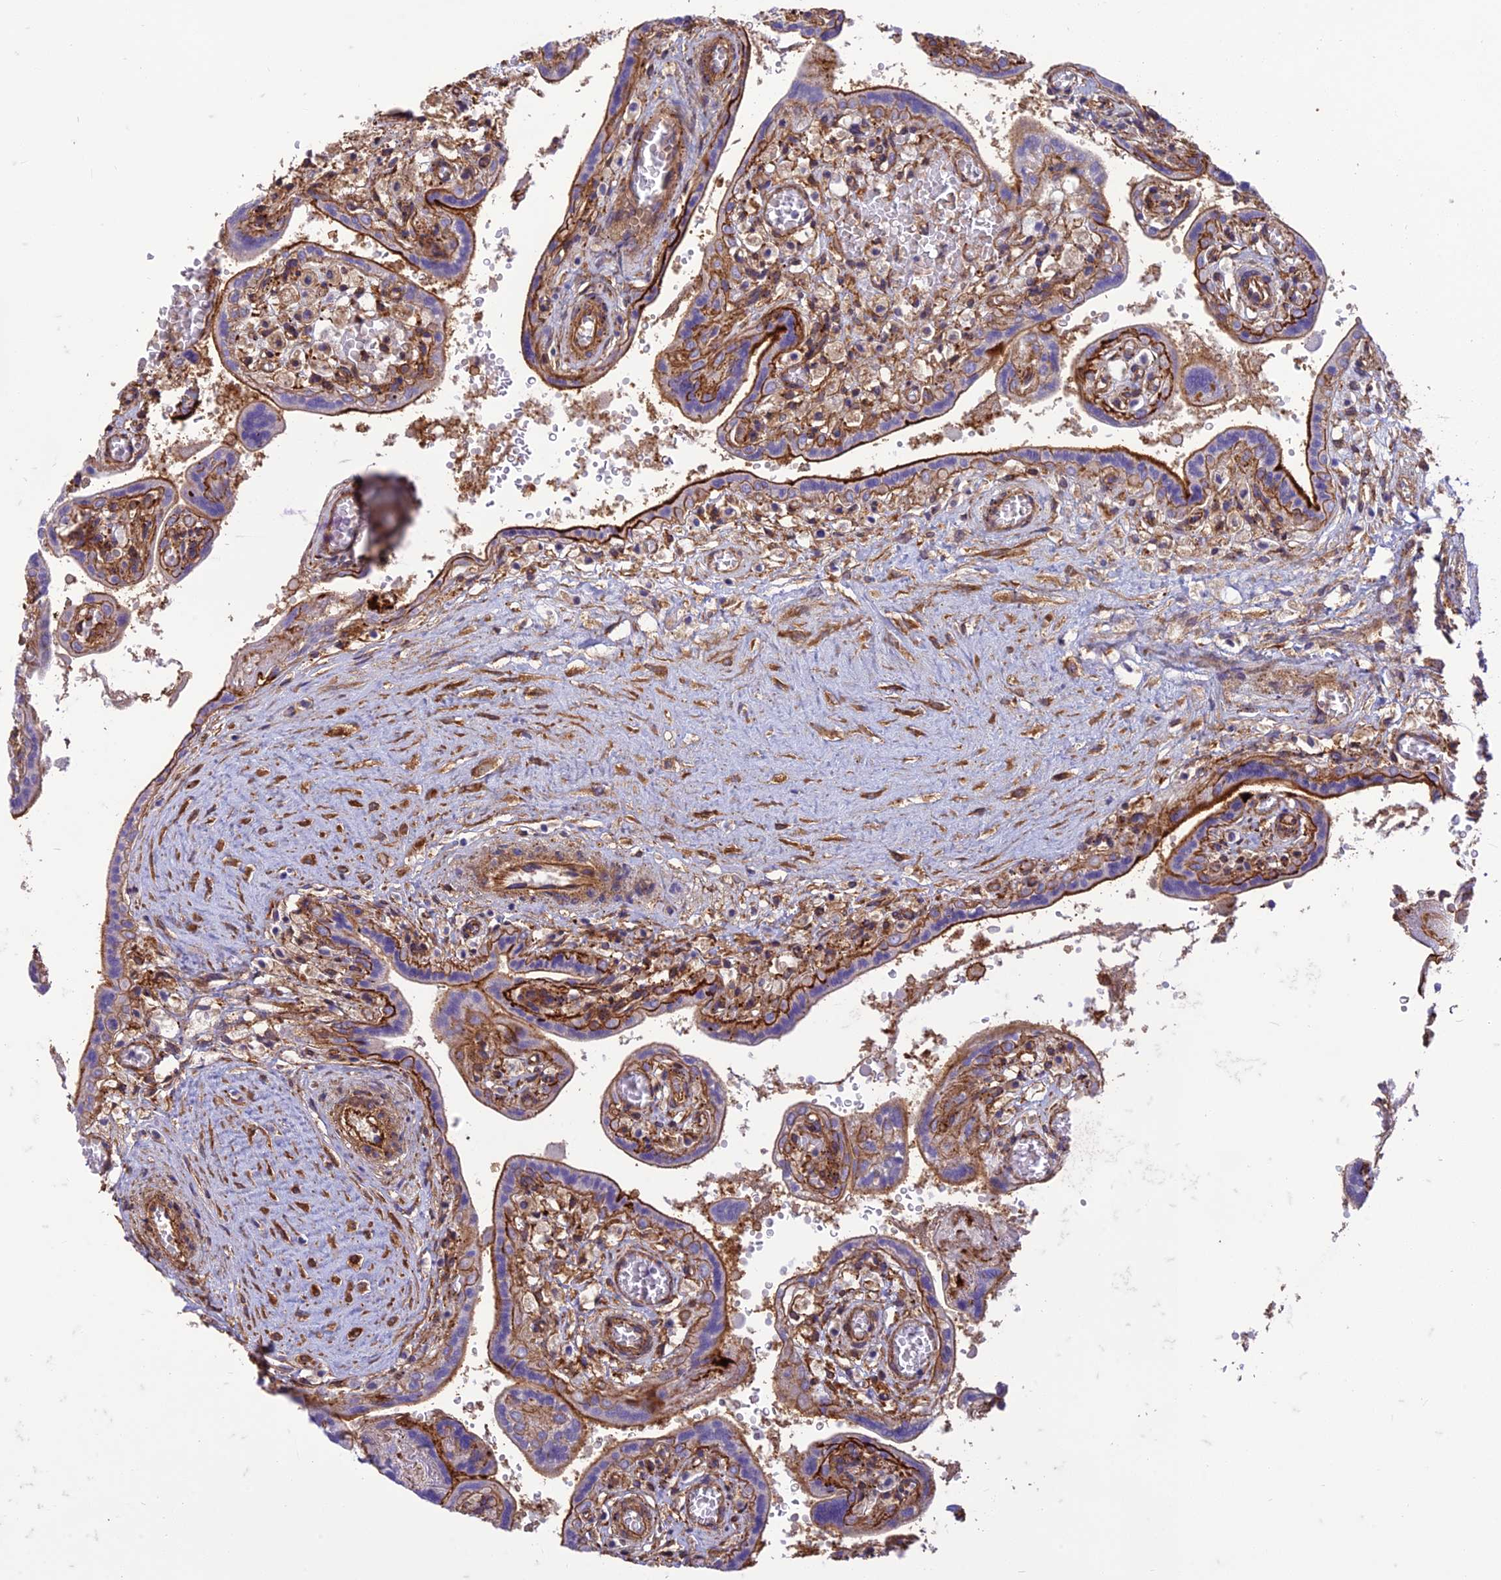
{"staining": {"intensity": "weak", "quantity": "25%-75%", "location": "nuclear"}, "tissue": "placenta", "cell_type": "Decidual cells", "image_type": "normal", "snomed": [{"axis": "morphology", "description": "Normal tissue, NOS"}, {"axis": "topography", "description": "Placenta"}], "caption": "Protein staining displays weak nuclear staining in approximately 25%-75% of decidual cells in unremarkable placenta. (DAB = brown stain, brightfield microscopy at high magnification).", "gene": "HPSE2", "patient": {"sex": "female", "age": 37}}